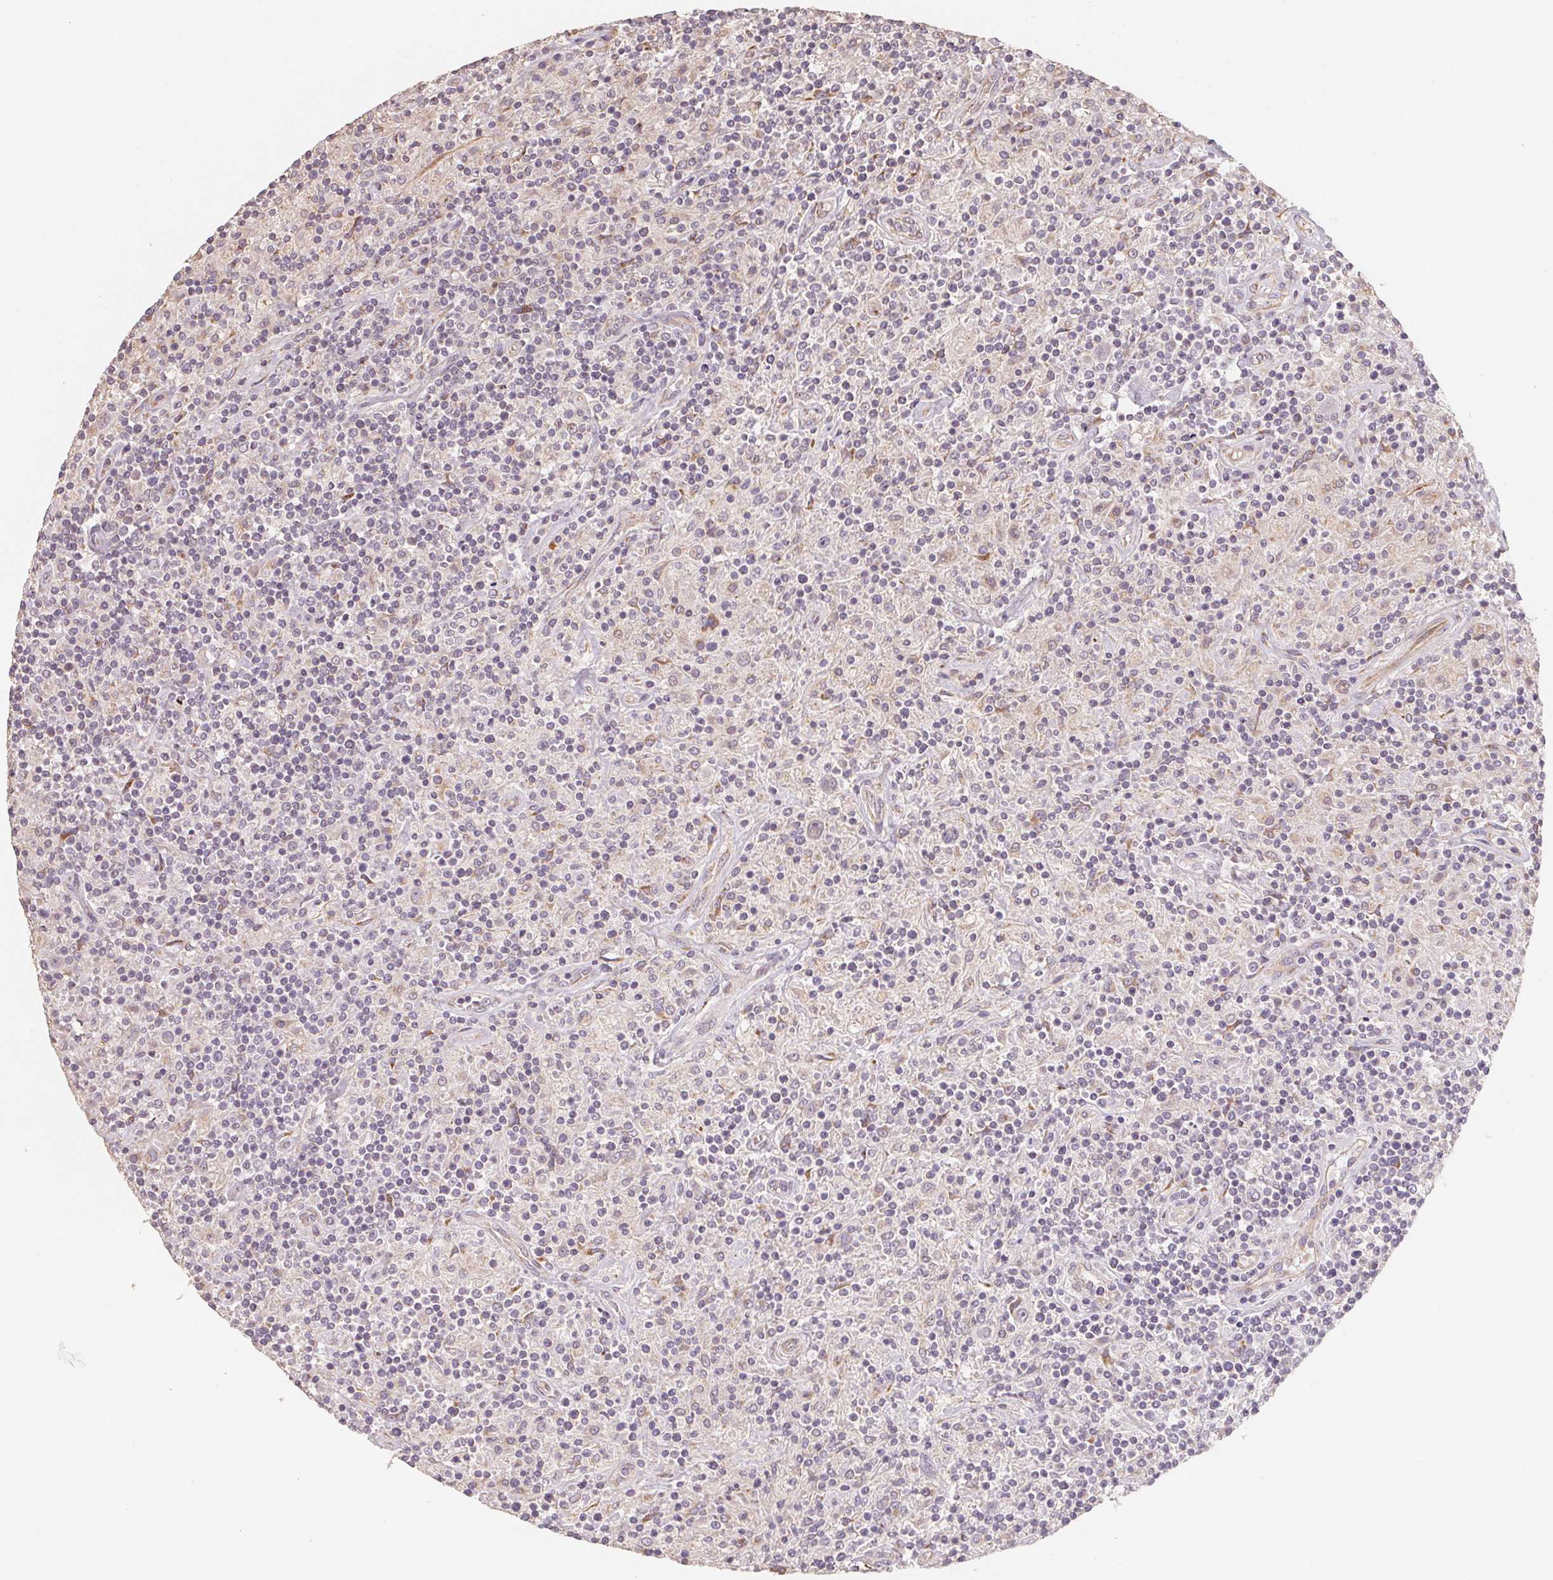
{"staining": {"intensity": "negative", "quantity": "none", "location": "none"}, "tissue": "lymphoma", "cell_type": "Tumor cells", "image_type": "cancer", "snomed": [{"axis": "morphology", "description": "Hodgkin's disease, NOS"}, {"axis": "topography", "description": "Lymph node"}], "caption": "Micrograph shows no significant protein expression in tumor cells of lymphoma. (Brightfield microscopy of DAB IHC at high magnification).", "gene": "TSPAN12", "patient": {"sex": "male", "age": 70}}